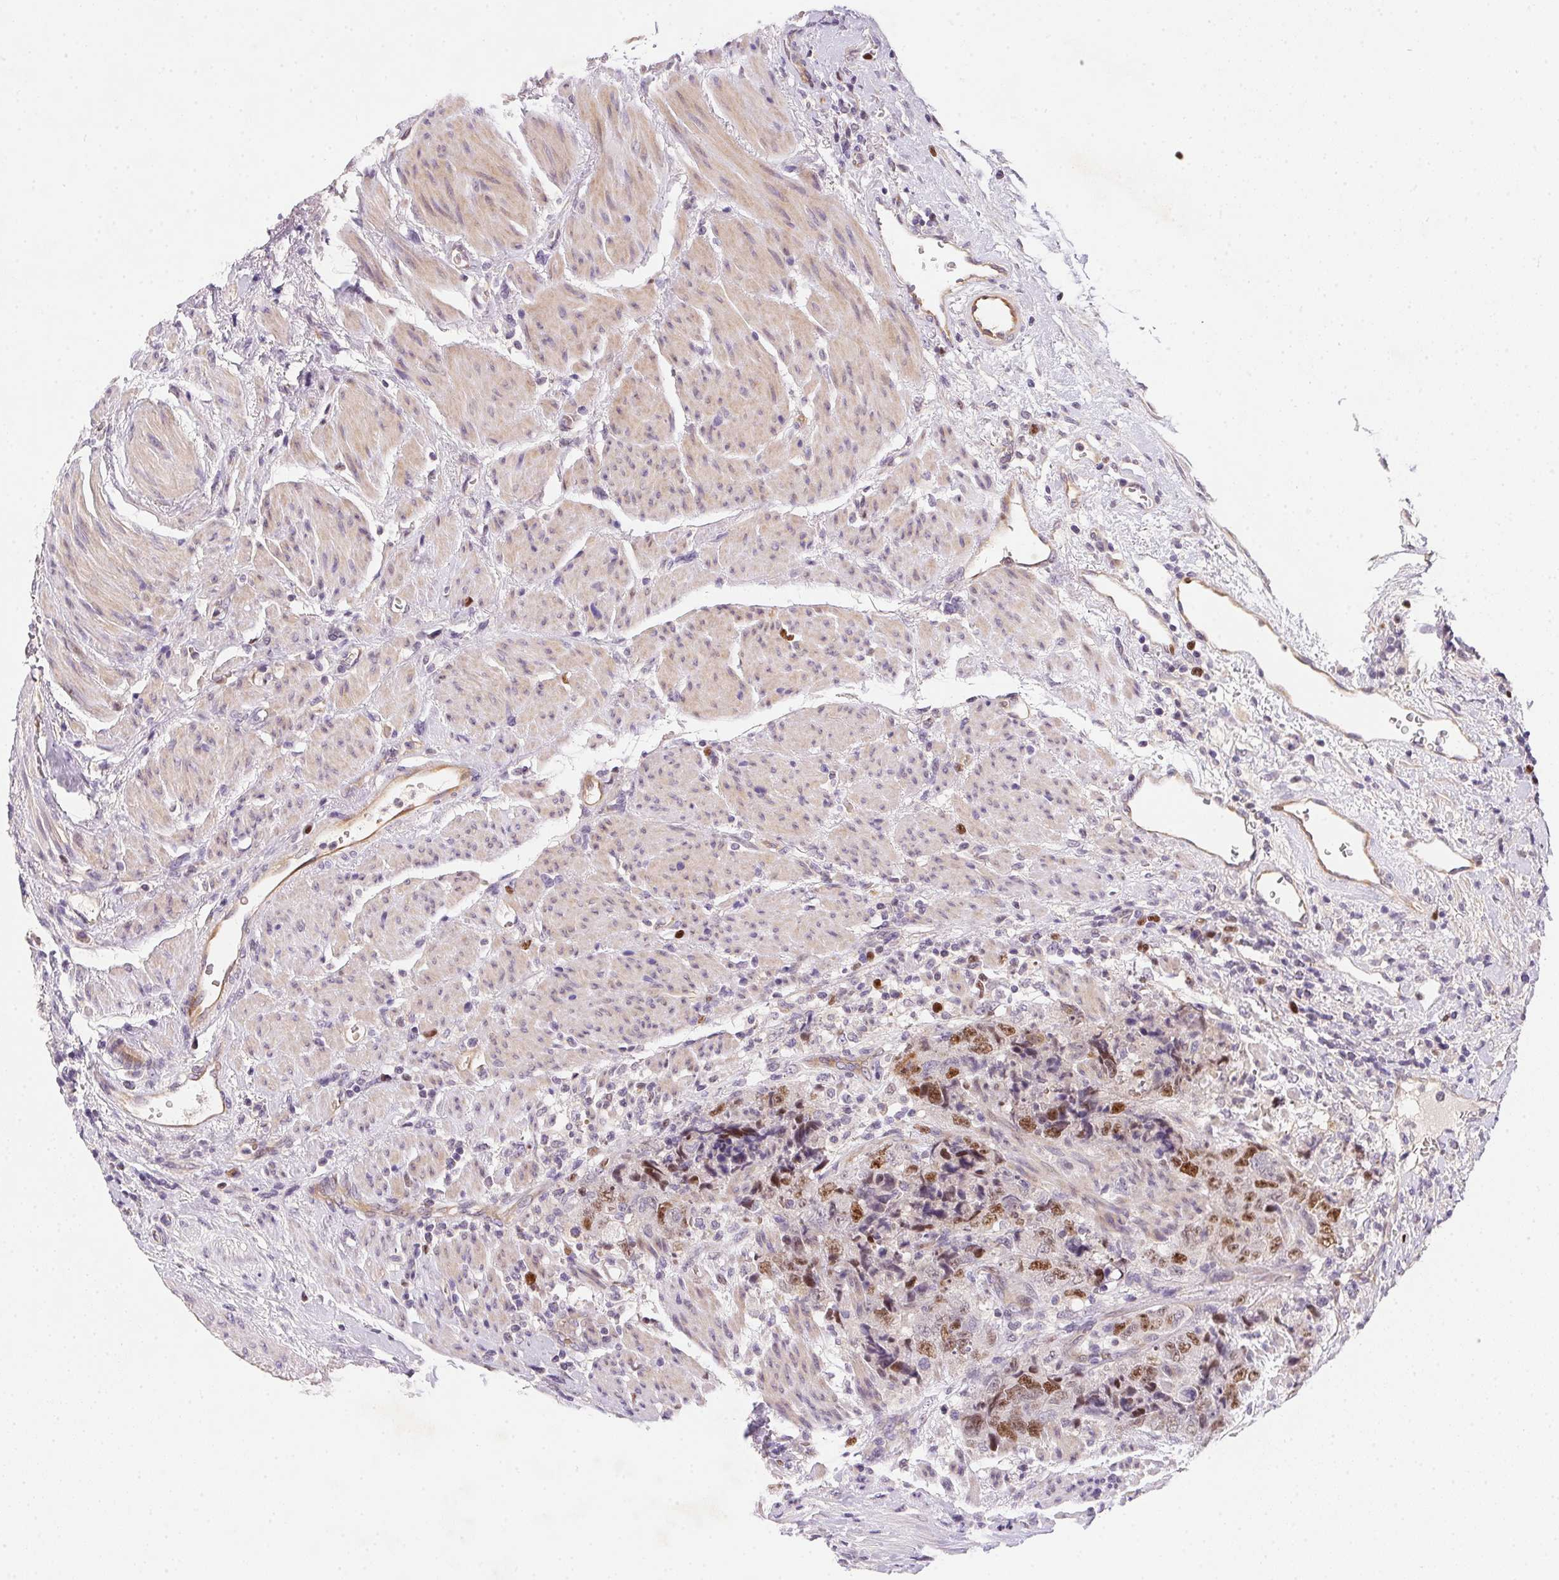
{"staining": {"intensity": "moderate", "quantity": "25%-75%", "location": "nuclear"}, "tissue": "urothelial cancer", "cell_type": "Tumor cells", "image_type": "cancer", "snomed": [{"axis": "morphology", "description": "Urothelial carcinoma, High grade"}, {"axis": "topography", "description": "Urinary bladder"}], "caption": "Urothelial carcinoma (high-grade) stained with immunohistochemistry (IHC) reveals moderate nuclear expression in approximately 25%-75% of tumor cells.", "gene": "HELLS", "patient": {"sex": "female", "age": 78}}